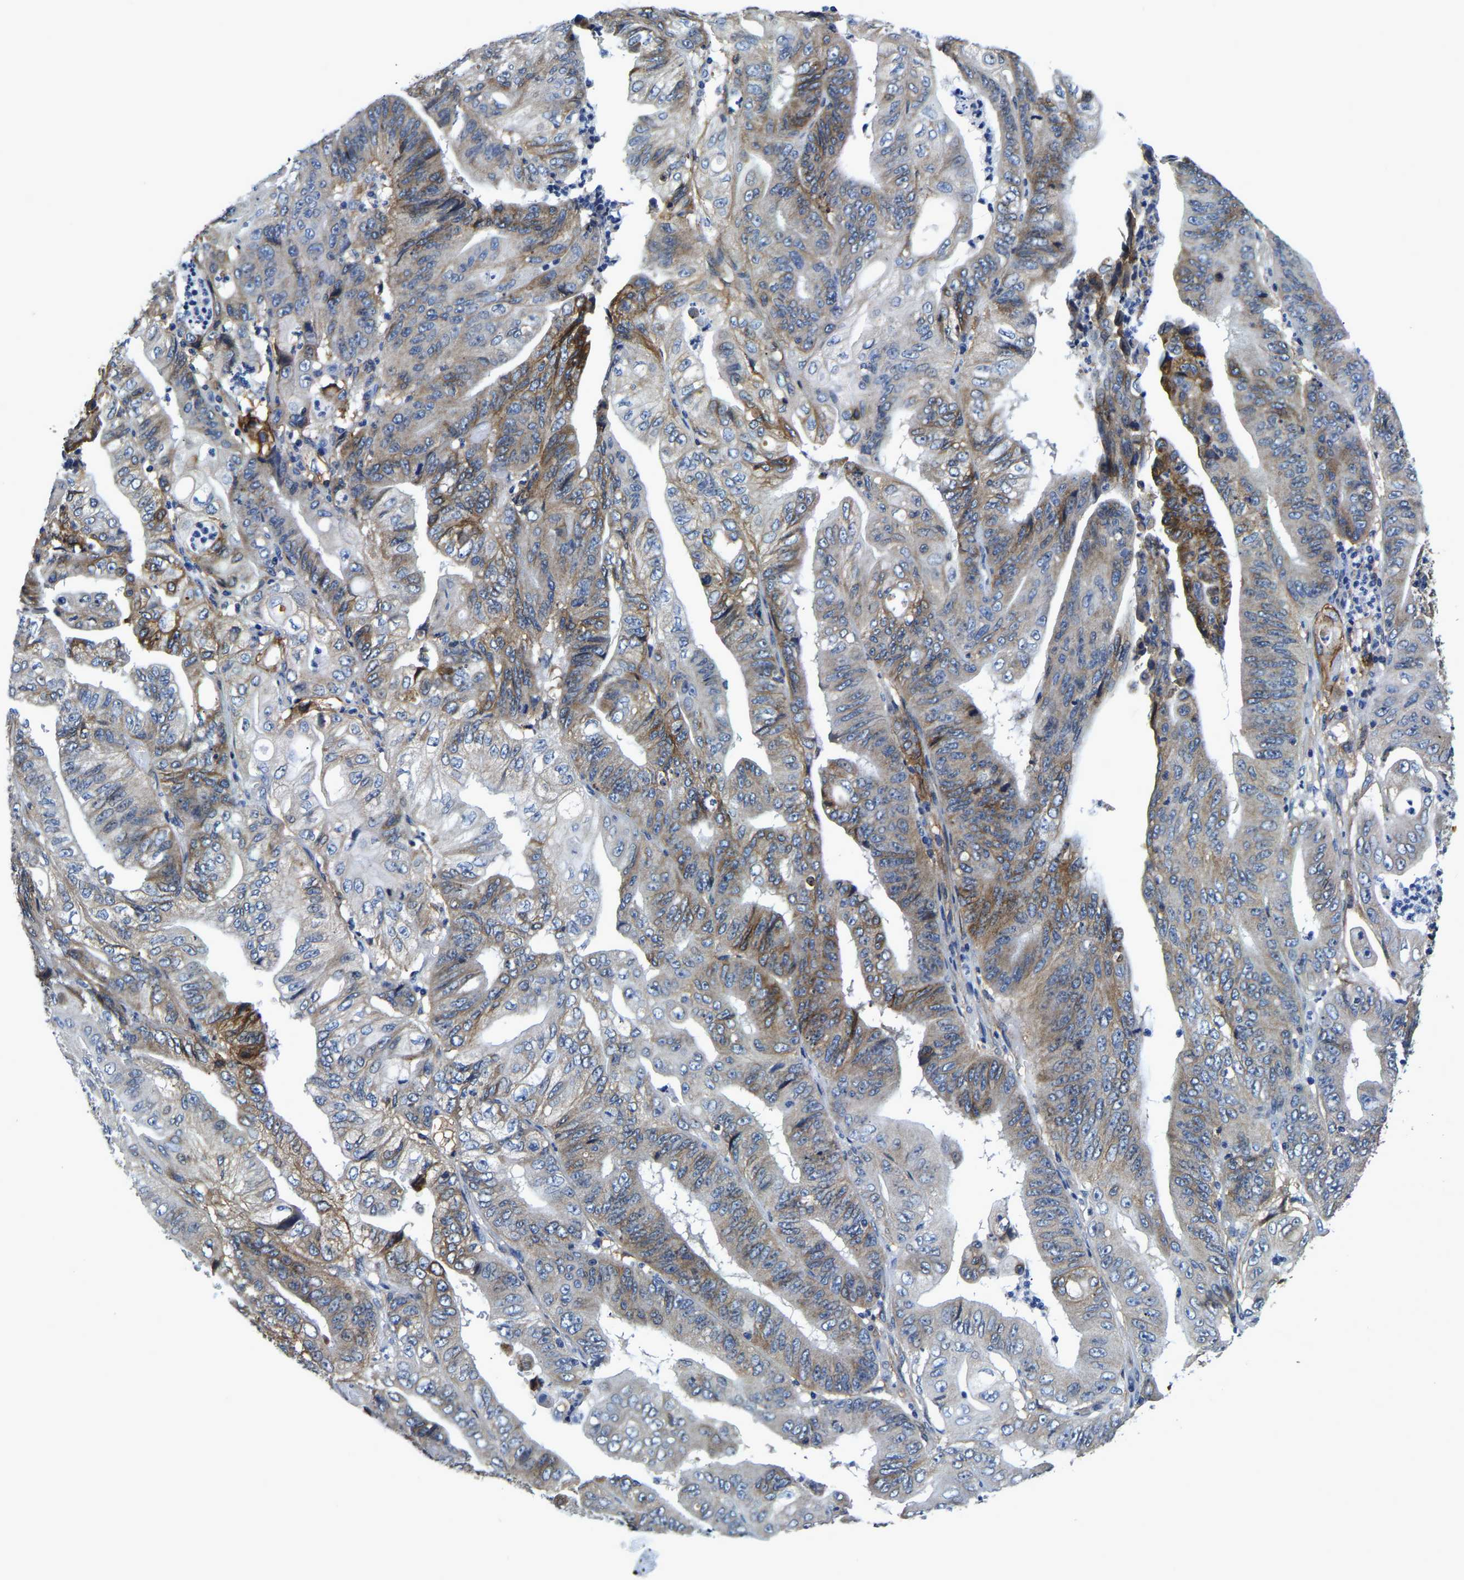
{"staining": {"intensity": "moderate", "quantity": "25%-75%", "location": "cytoplasmic/membranous"}, "tissue": "stomach cancer", "cell_type": "Tumor cells", "image_type": "cancer", "snomed": [{"axis": "morphology", "description": "Adenocarcinoma, NOS"}, {"axis": "topography", "description": "Stomach"}], "caption": "Protein expression analysis of human adenocarcinoma (stomach) reveals moderate cytoplasmic/membranous expression in approximately 25%-75% of tumor cells.", "gene": "ITGA2", "patient": {"sex": "female", "age": 73}}